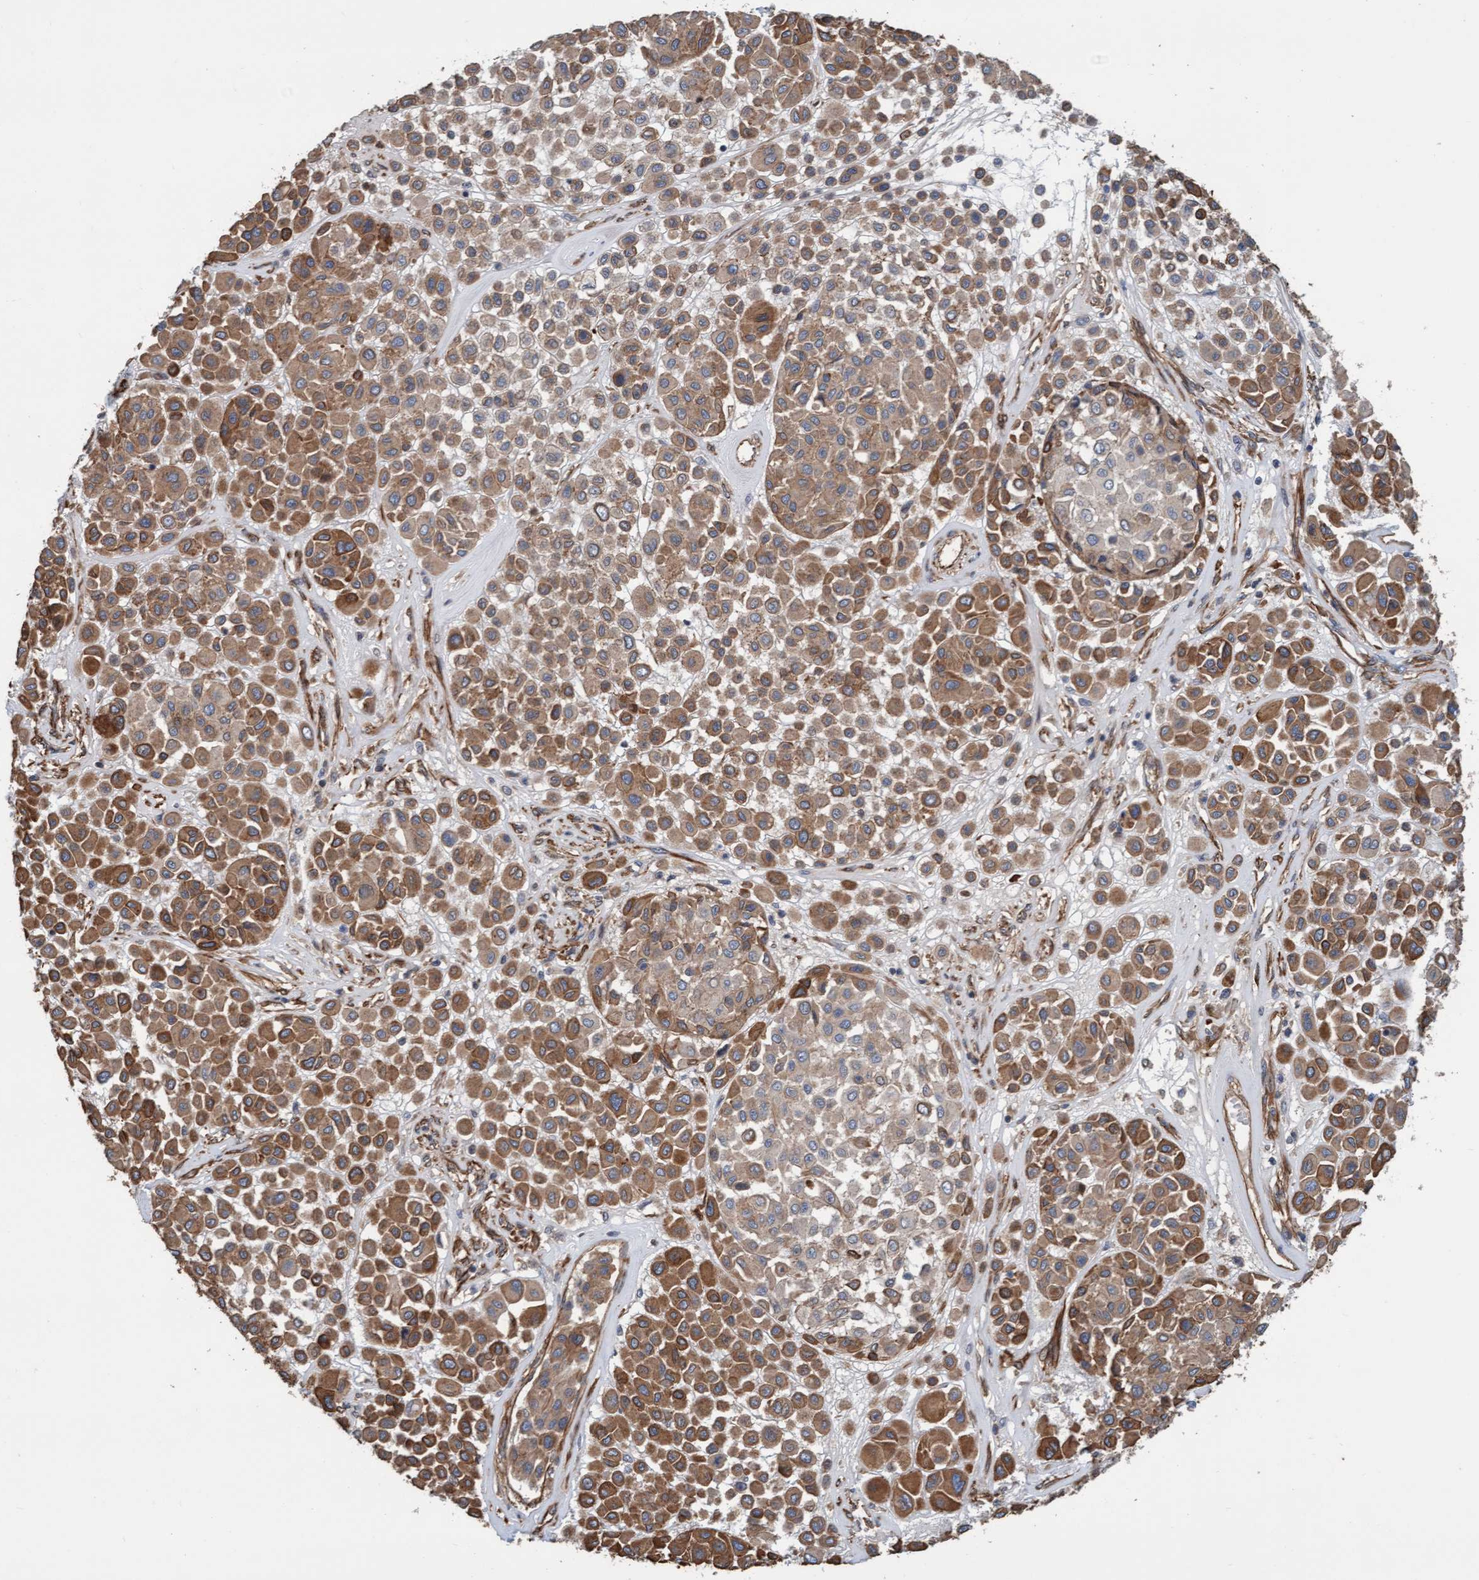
{"staining": {"intensity": "moderate", "quantity": ">75%", "location": "cytoplasmic/membranous"}, "tissue": "melanoma", "cell_type": "Tumor cells", "image_type": "cancer", "snomed": [{"axis": "morphology", "description": "Malignant melanoma, Metastatic site"}, {"axis": "topography", "description": "Soft tissue"}], "caption": "Malignant melanoma (metastatic site) stained with a protein marker displays moderate staining in tumor cells.", "gene": "STXBP4", "patient": {"sex": "male", "age": 41}}